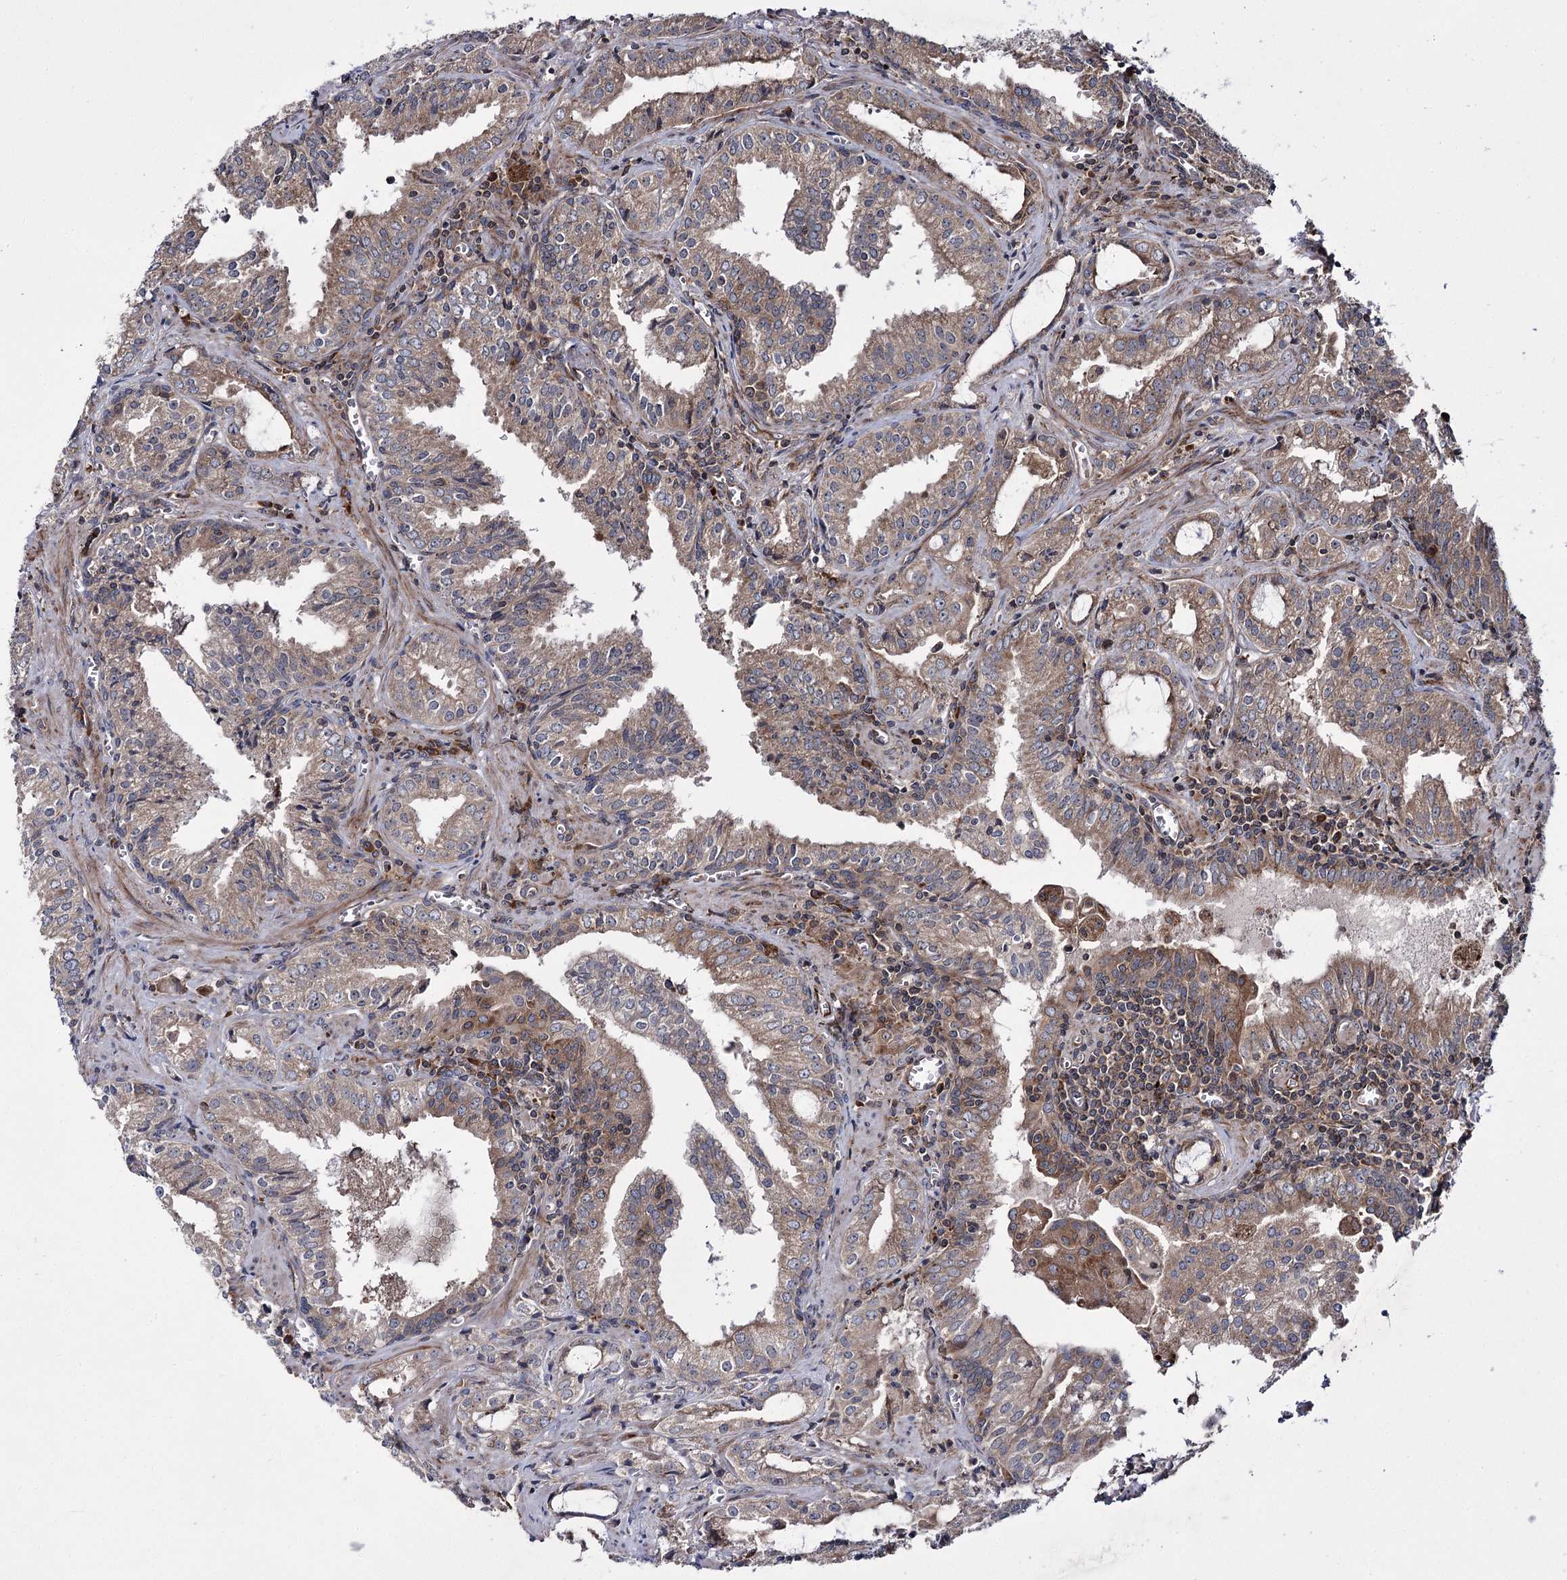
{"staining": {"intensity": "weak", "quantity": ">75%", "location": "cytoplasmic/membranous"}, "tissue": "prostate cancer", "cell_type": "Tumor cells", "image_type": "cancer", "snomed": [{"axis": "morphology", "description": "Adenocarcinoma, High grade"}, {"axis": "topography", "description": "Prostate"}], "caption": "Immunohistochemical staining of human prostate adenocarcinoma (high-grade) demonstrates low levels of weak cytoplasmic/membranous staining in approximately >75% of tumor cells.", "gene": "HECTD2", "patient": {"sex": "male", "age": 68}}